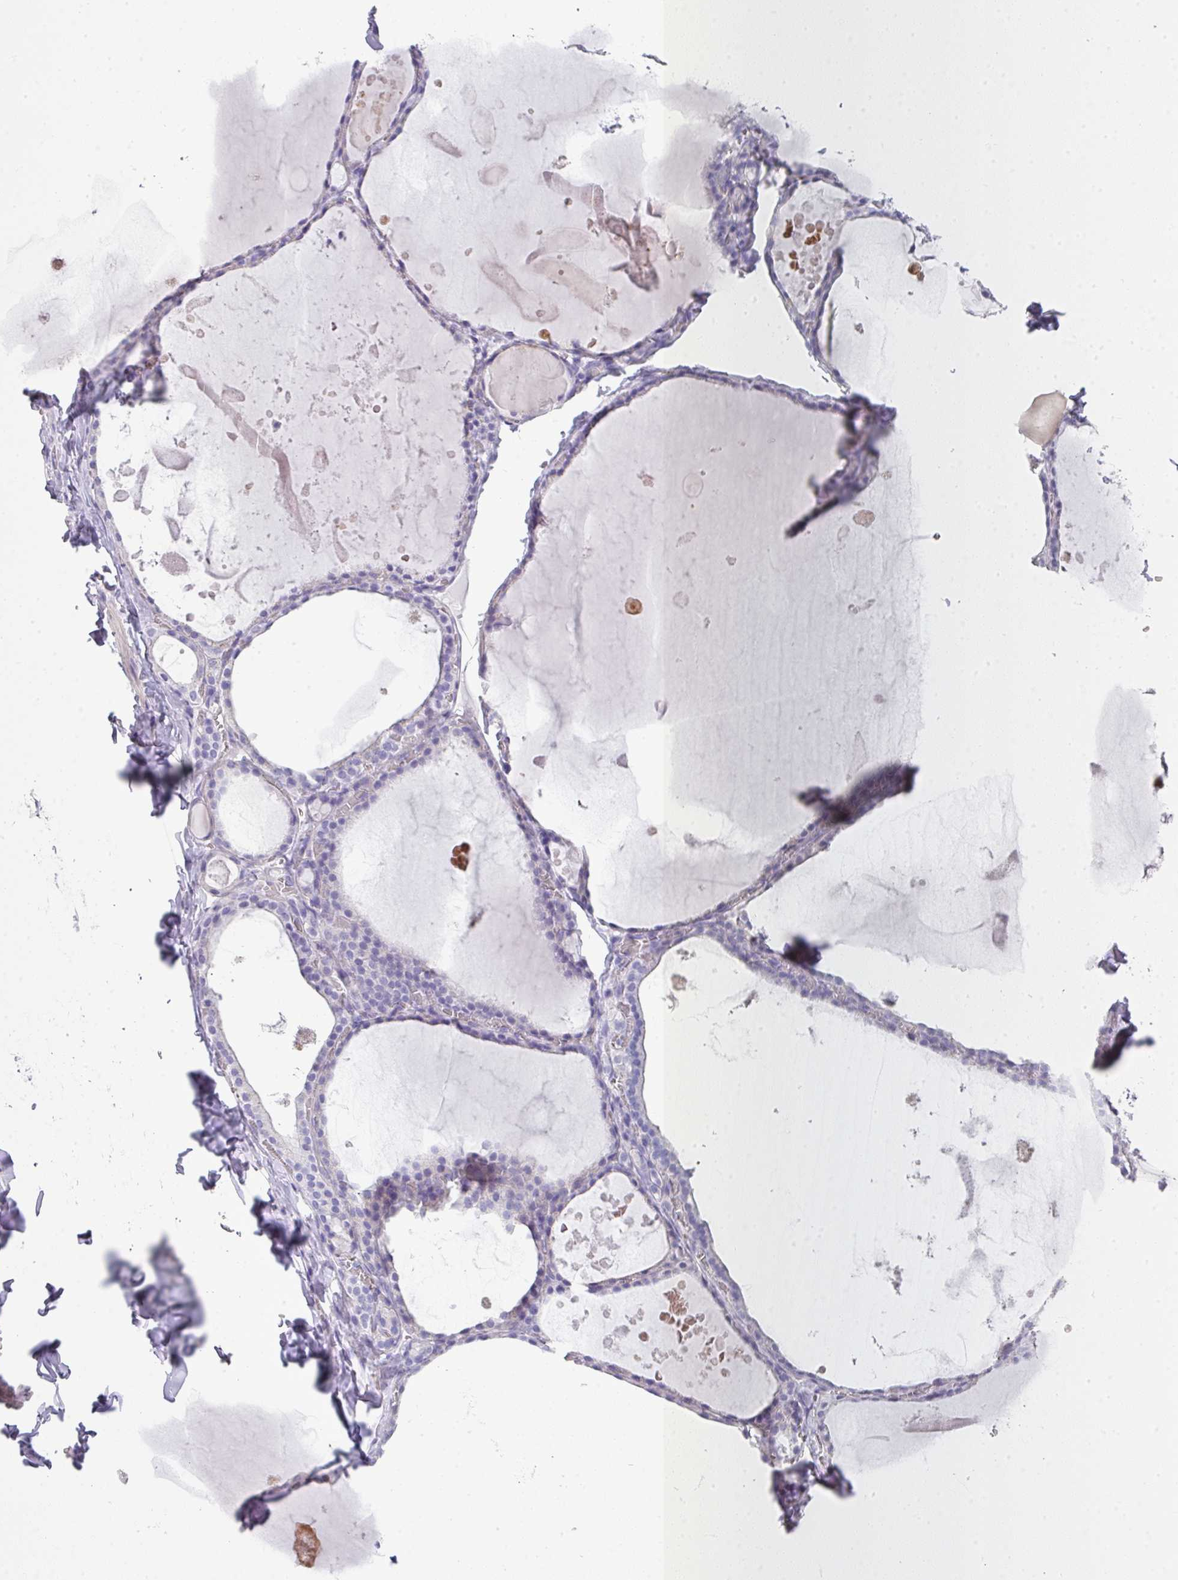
{"staining": {"intensity": "negative", "quantity": "none", "location": "none"}, "tissue": "thyroid gland", "cell_type": "Glandular cells", "image_type": "normal", "snomed": [{"axis": "morphology", "description": "Normal tissue, NOS"}, {"axis": "topography", "description": "Thyroid gland"}], "caption": "IHC of benign human thyroid gland displays no staining in glandular cells.", "gene": "GLI4", "patient": {"sex": "male", "age": 56}}